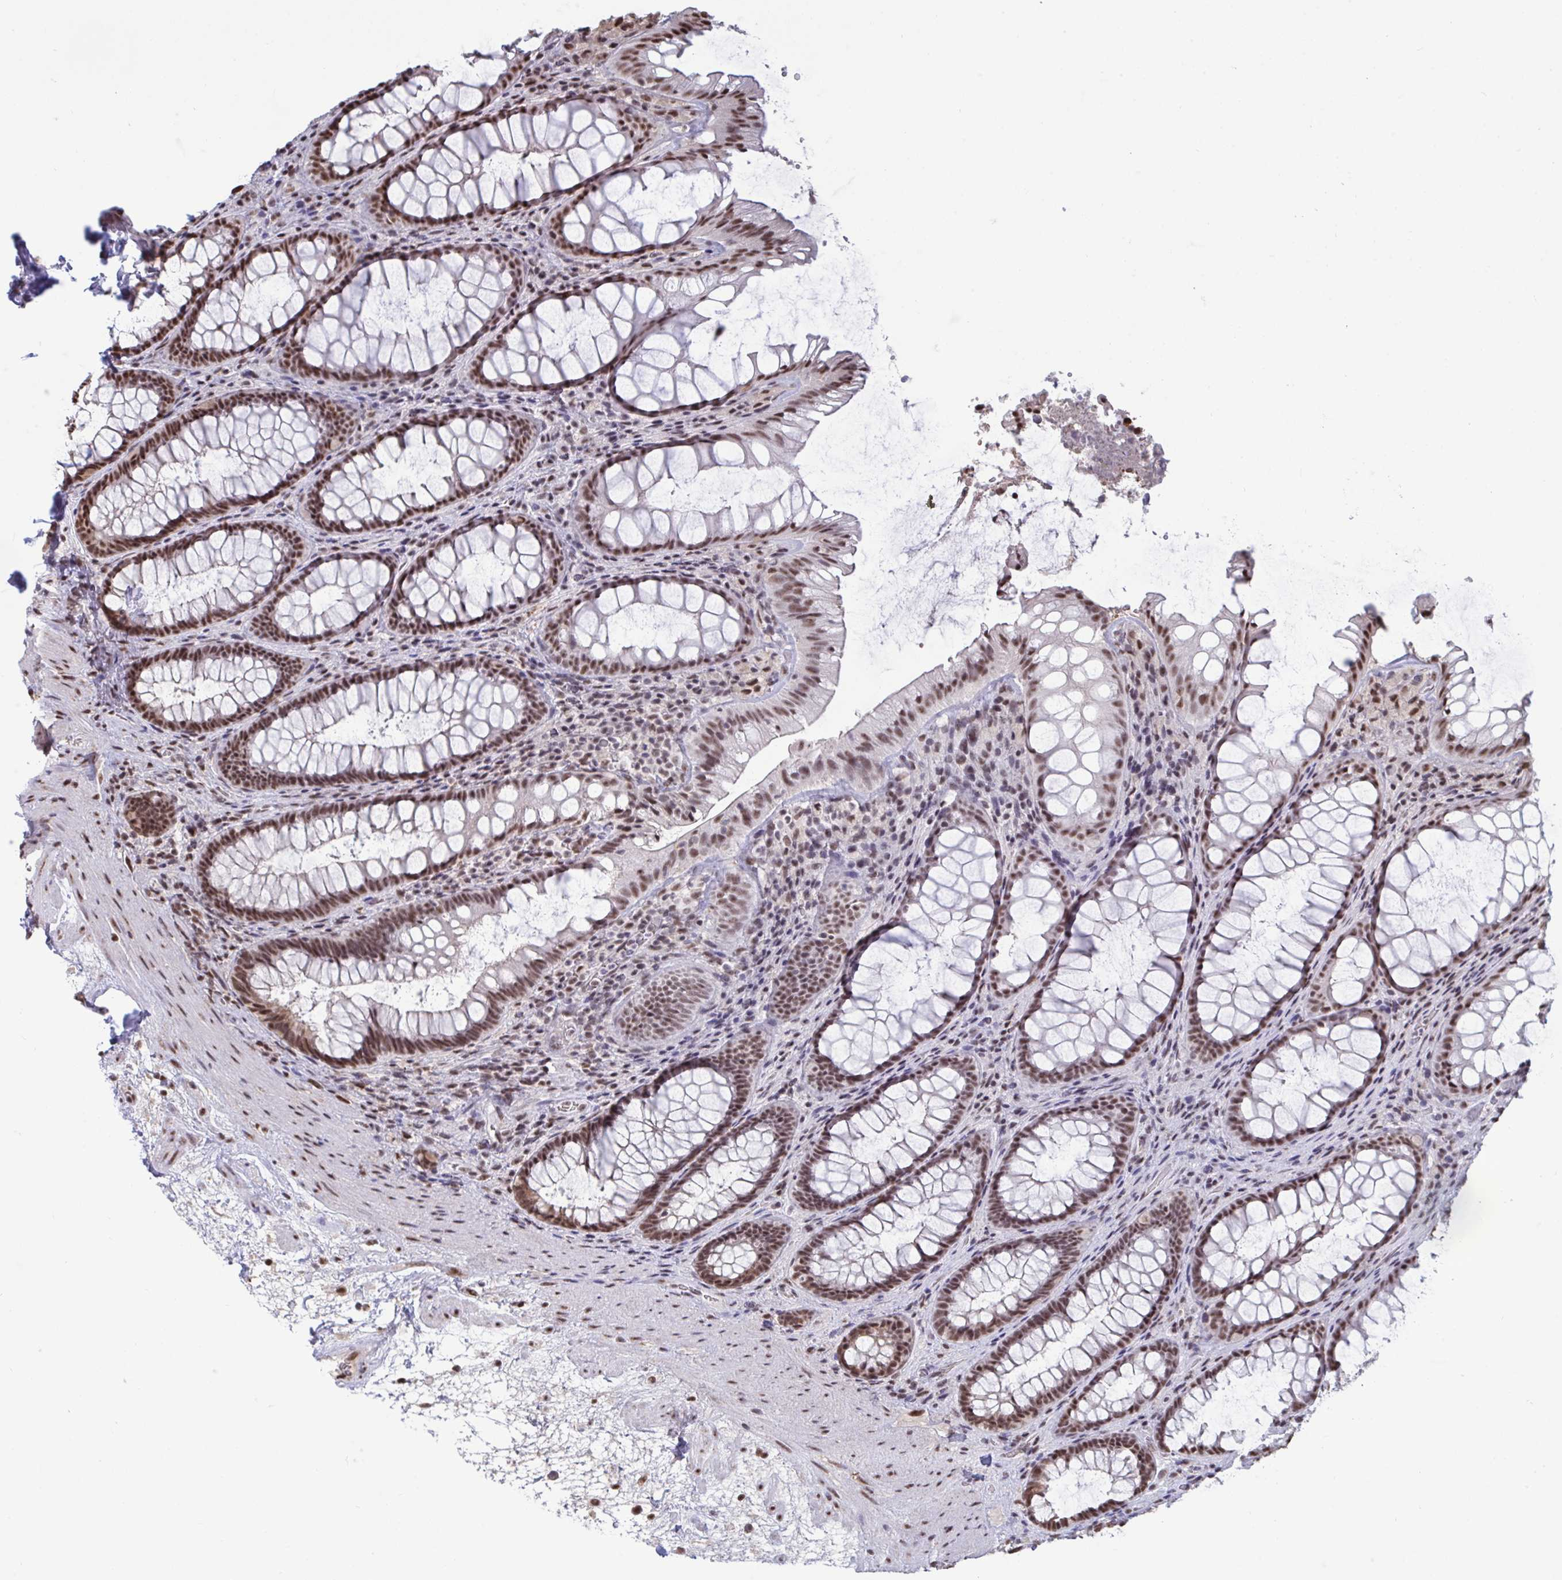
{"staining": {"intensity": "moderate", "quantity": ">75%", "location": "nuclear"}, "tissue": "rectum", "cell_type": "Glandular cells", "image_type": "normal", "snomed": [{"axis": "morphology", "description": "Normal tissue, NOS"}, {"axis": "topography", "description": "Rectum"}], "caption": "Moderate nuclear protein expression is present in approximately >75% of glandular cells in rectum. (Brightfield microscopy of DAB IHC at high magnification).", "gene": "PUF60", "patient": {"sex": "male", "age": 72}}